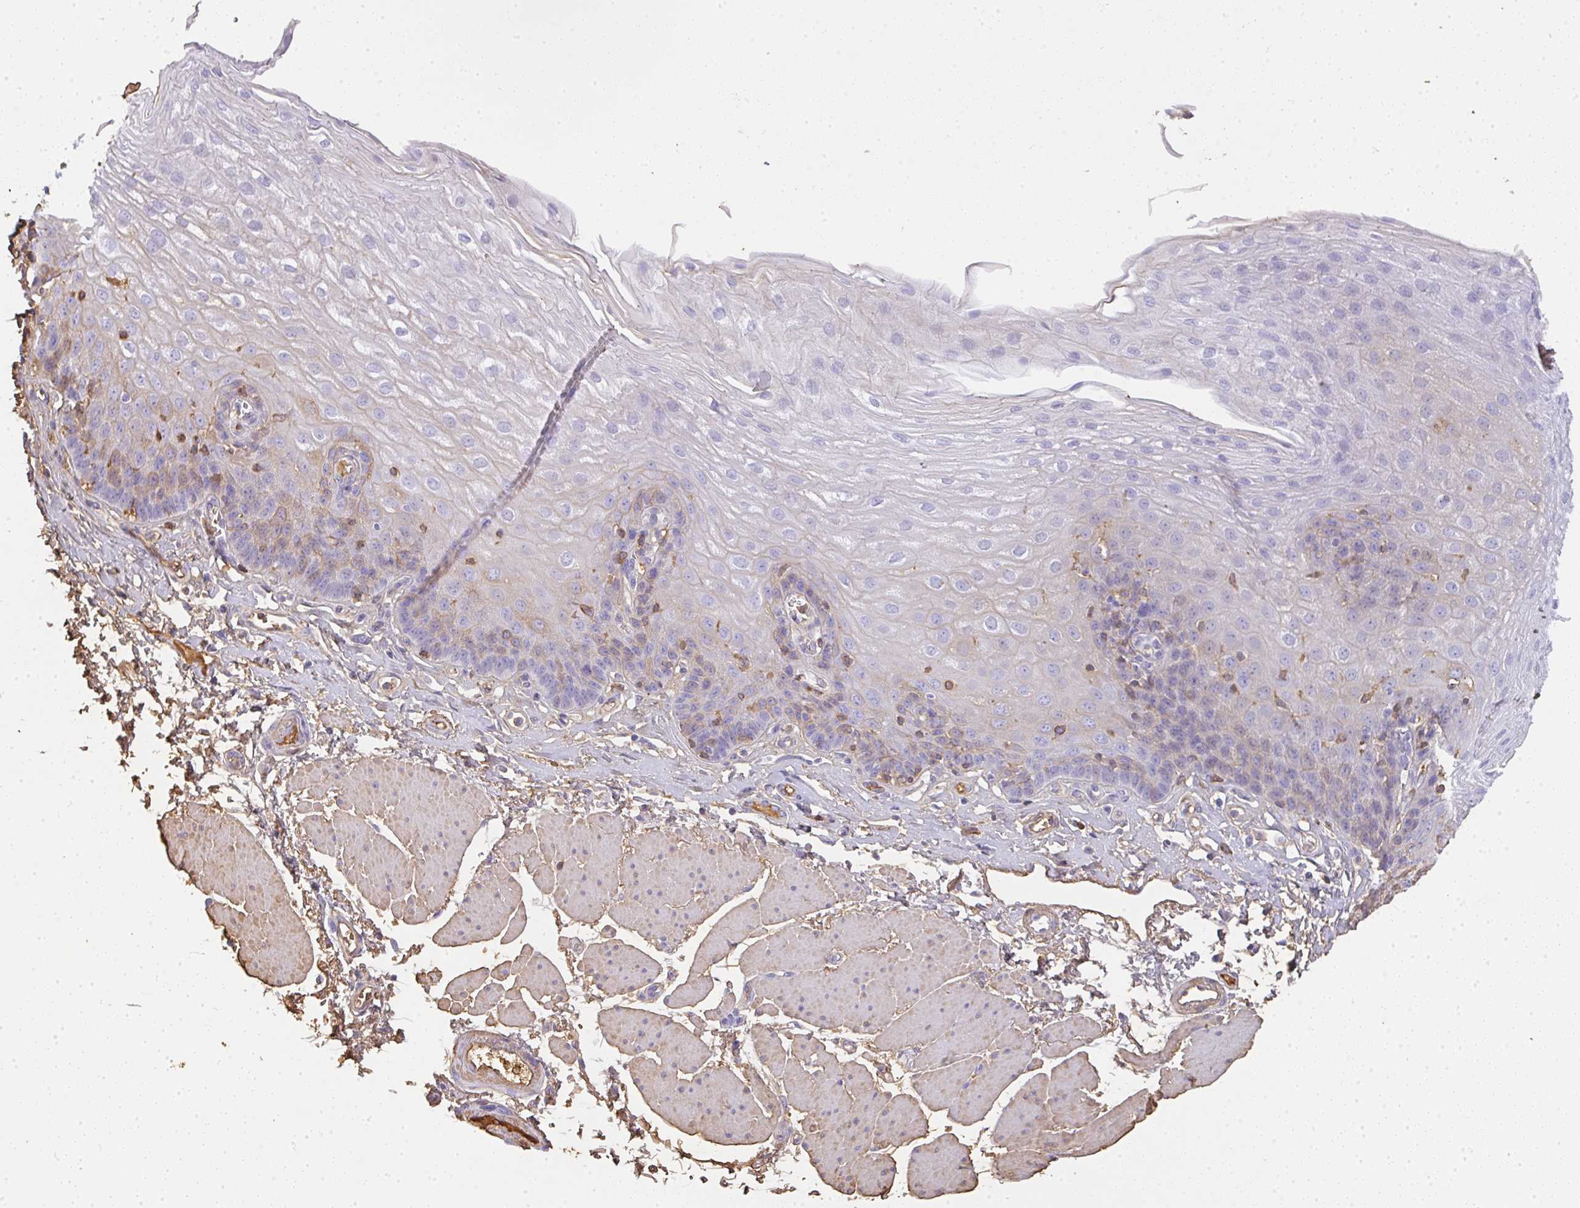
{"staining": {"intensity": "moderate", "quantity": "25%-75%", "location": "cytoplasmic/membranous"}, "tissue": "esophagus", "cell_type": "Squamous epithelial cells", "image_type": "normal", "snomed": [{"axis": "morphology", "description": "Normal tissue, NOS"}, {"axis": "topography", "description": "Esophagus"}], "caption": "A photomicrograph of human esophagus stained for a protein shows moderate cytoplasmic/membranous brown staining in squamous epithelial cells.", "gene": "SMYD5", "patient": {"sex": "female", "age": 81}}